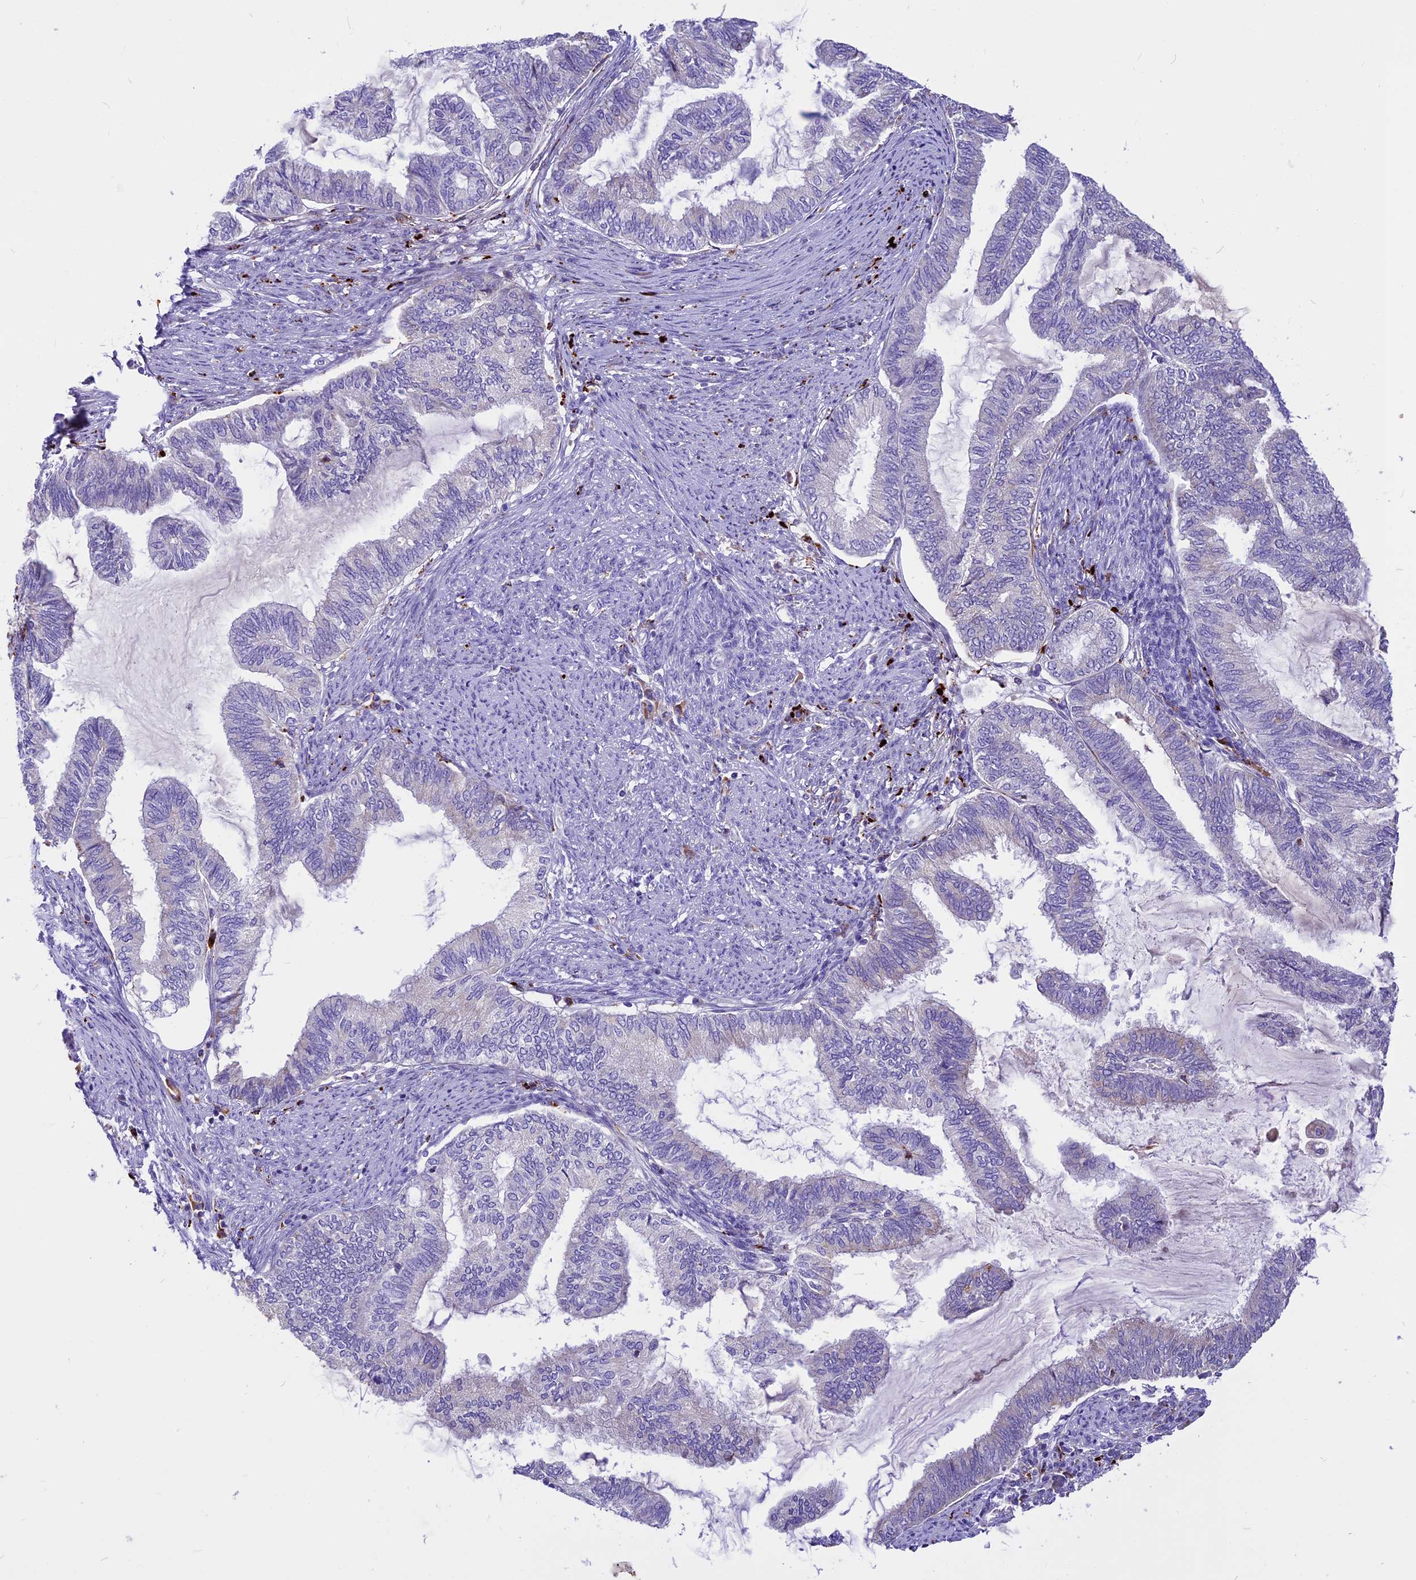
{"staining": {"intensity": "negative", "quantity": "none", "location": "none"}, "tissue": "endometrial cancer", "cell_type": "Tumor cells", "image_type": "cancer", "snomed": [{"axis": "morphology", "description": "Adenocarcinoma, NOS"}, {"axis": "topography", "description": "Endometrium"}], "caption": "There is no significant expression in tumor cells of endometrial adenocarcinoma. (DAB immunohistochemistry (IHC) with hematoxylin counter stain).", "gene": "THRSP", "patient": {"sex": "female", "age": 86}}